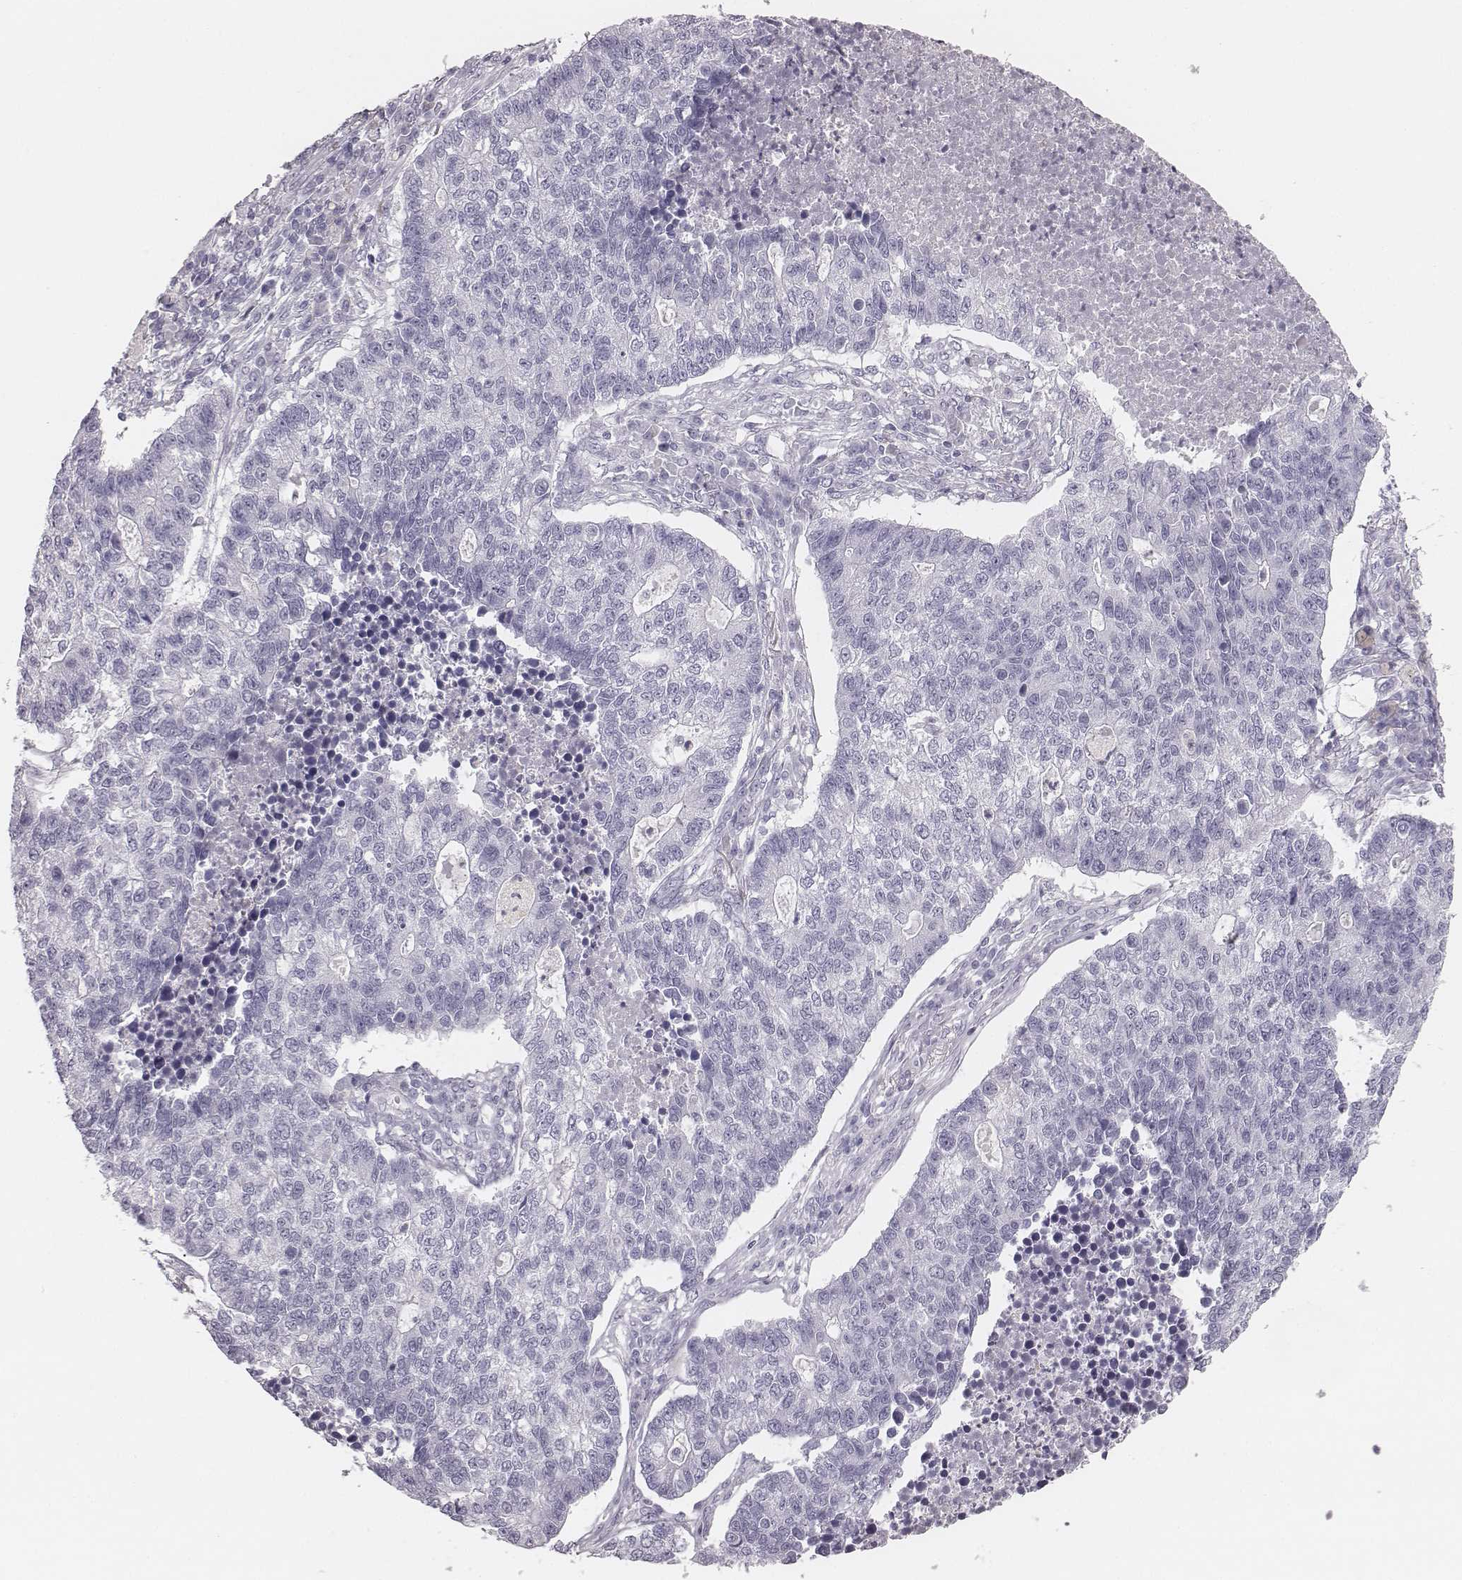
{"staining": {"intensity": "negative", "quantity": "none", "location": "none"}, "tissue": "lung cancer", "cell_type": "Tumor cells", "image_type": "cancer", "snomed": [{"axis": "morphology", "description": "Adenocarcinoma, NOS"}, {"axis": "topography", "description": "Lung"}], "caption": "This micrograph is of adenocarcinoma (lung) stained with immunohistochemistry (IHC) to label a protein in brown with the nuclei are counter-stained blue. There is no positivity in tumor cells.", "gene": "CSH1", "patient": {"sex": "male", "age": 57}}